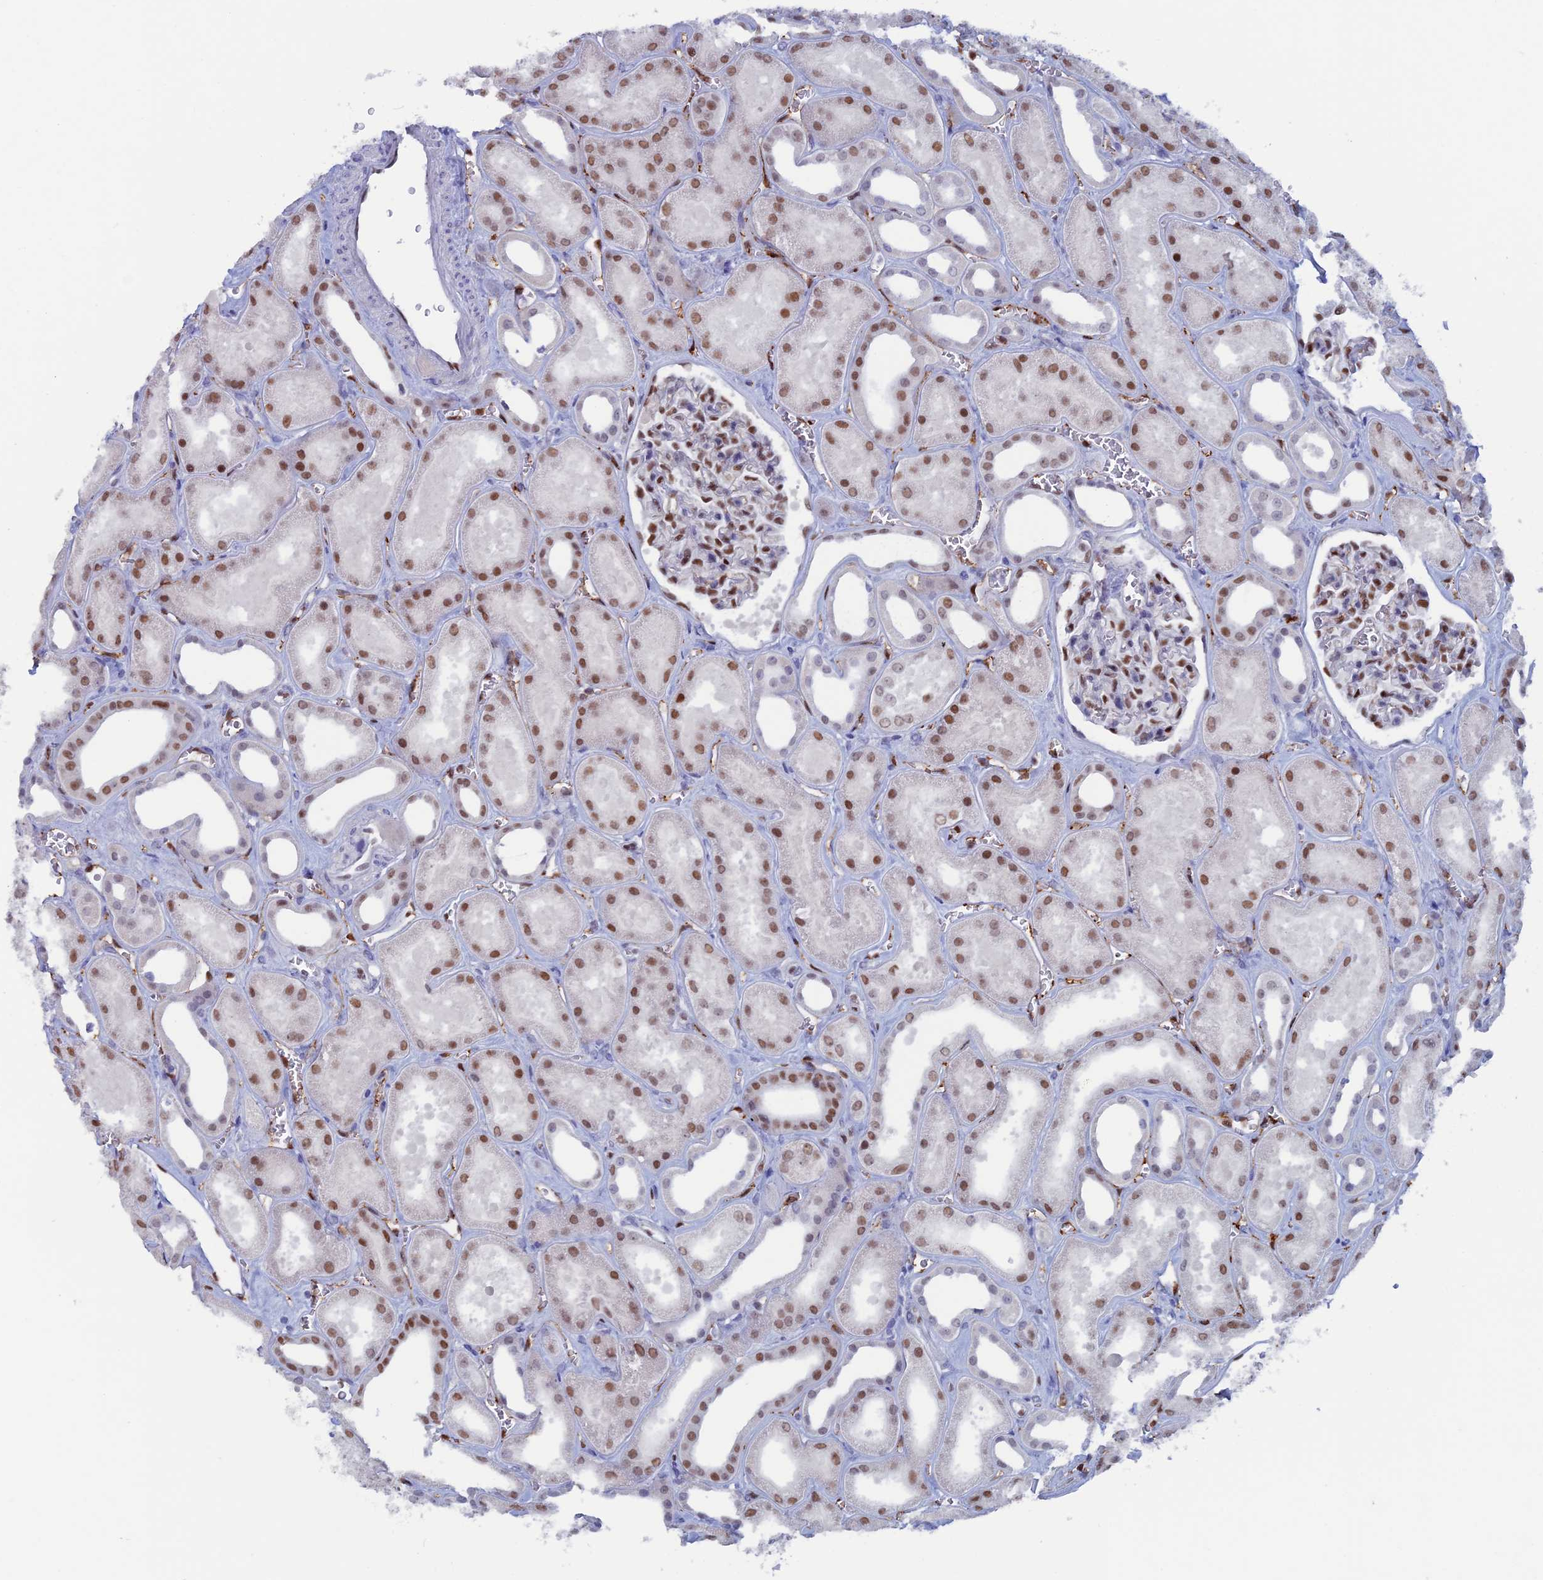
{"staining": {"intensity": "moderate", "quantity": ">75%", "location": "nuclear"}, "tissue": "kidney", "cell_type": "Cells in glomeruli", "image_type": "normal", "snomed": [{"axis": "morphology", "description": "Normal tissue, NOS"}, {"axis": "morphology", "description": "Adenocarcinoma, NOS"}, {"axis": "topography", "description": "Kidney"}], "caption": "The immunohistochemical stain labels moderate nuclear expression in cells in glomeruli of normal kidney.", "gene": "NOL4L", "patient": {"sex": "female", "age": 68}}